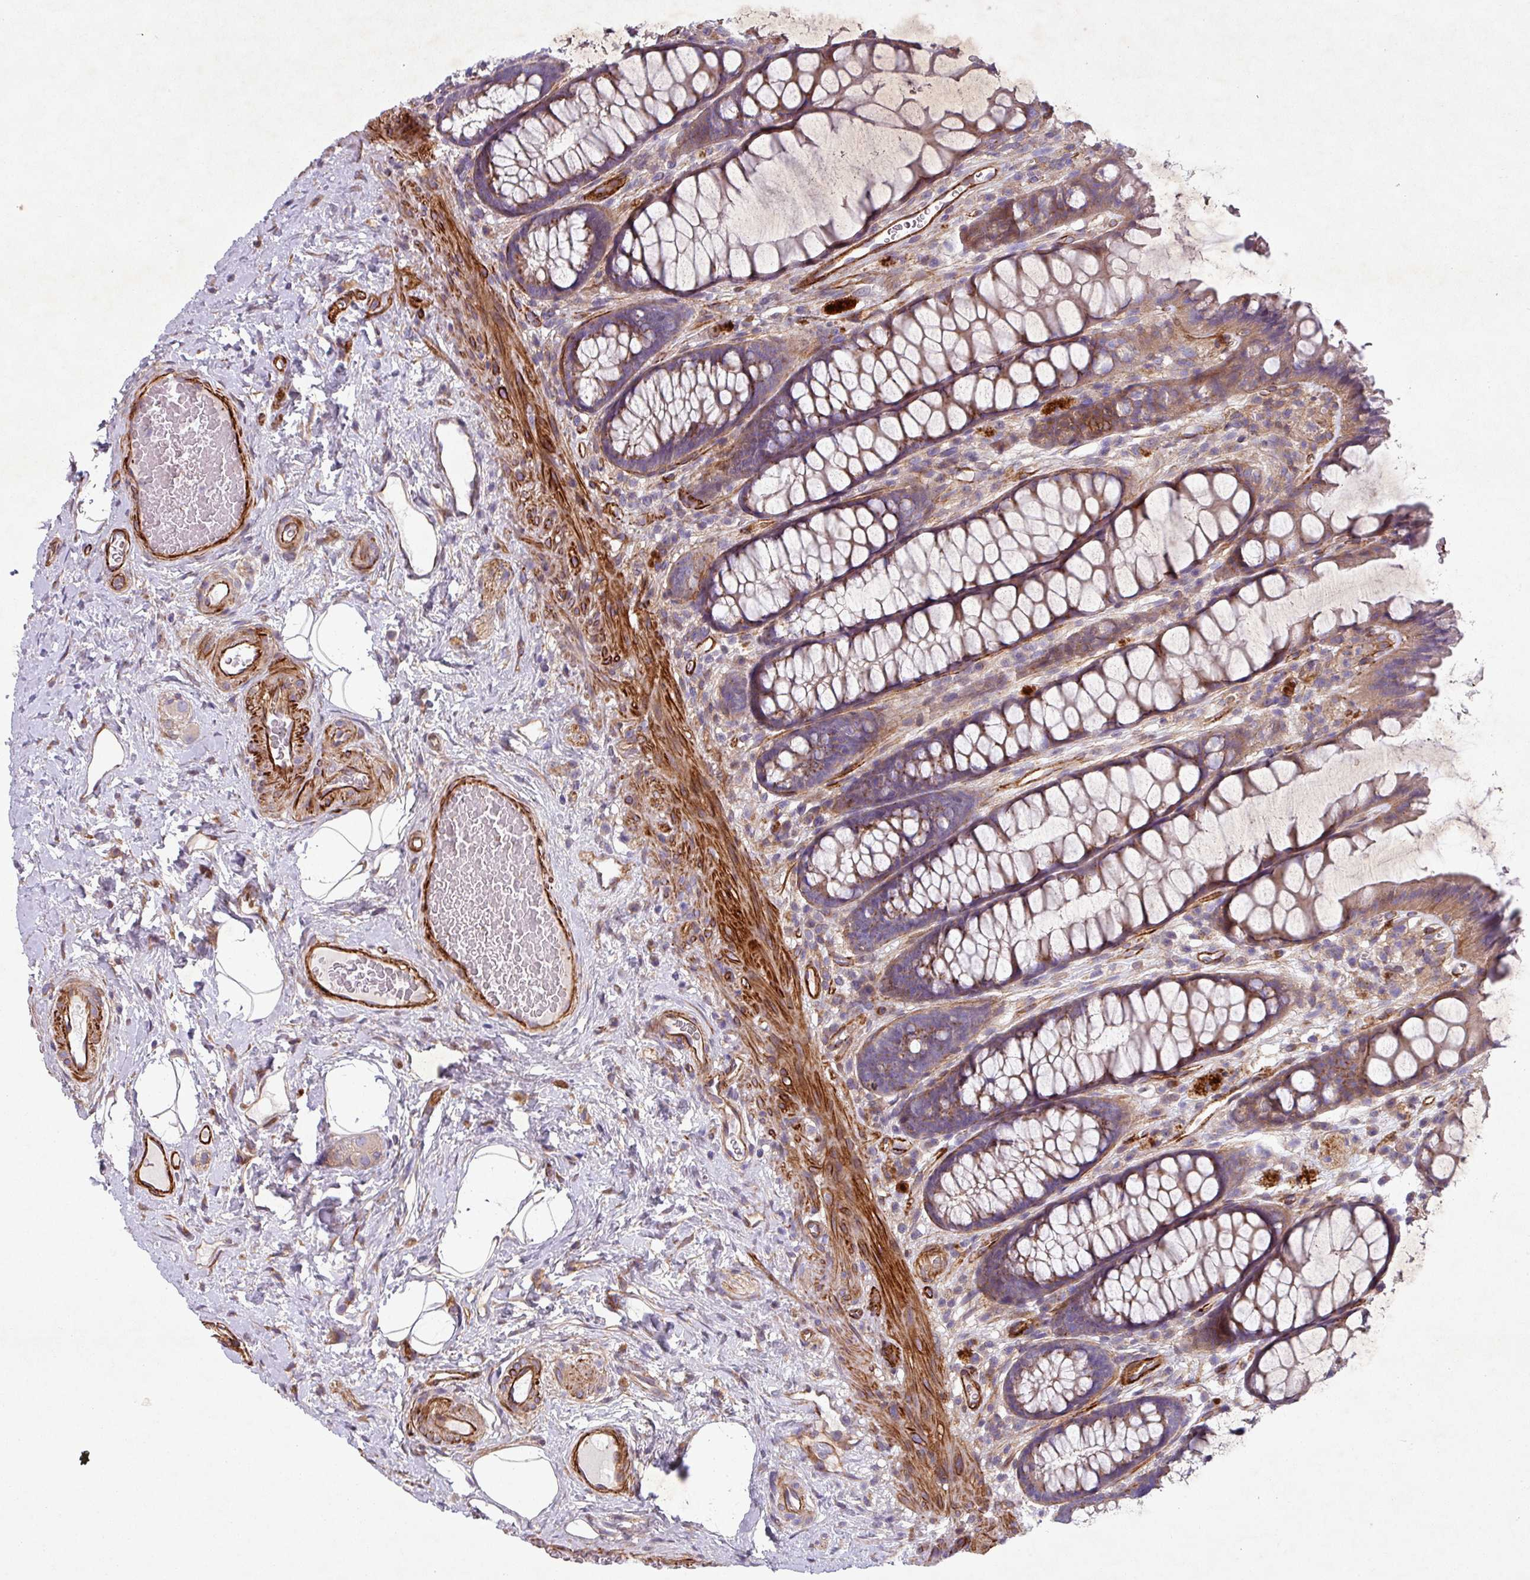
{"staining": {"intensity": "moderate", "quantity": ">75%", "location": "cytoplasmic/membranous"}, "tissue": "rectum", "cell_type": "Glandular cells", "image_type": "normal", "snomed": [{"axis": "morphology", "description": "Normal tissue, NOS"}, {"axis": "topography", "description": "Rectum"}], "caption": "Moderate cytoplasmic/membranous staining for a protein is present in about >75% of glandular cells of unremarkable rectum using IHC.", "gene": "ATP2C2", "patient": {"sex": "female", "age": 67}}